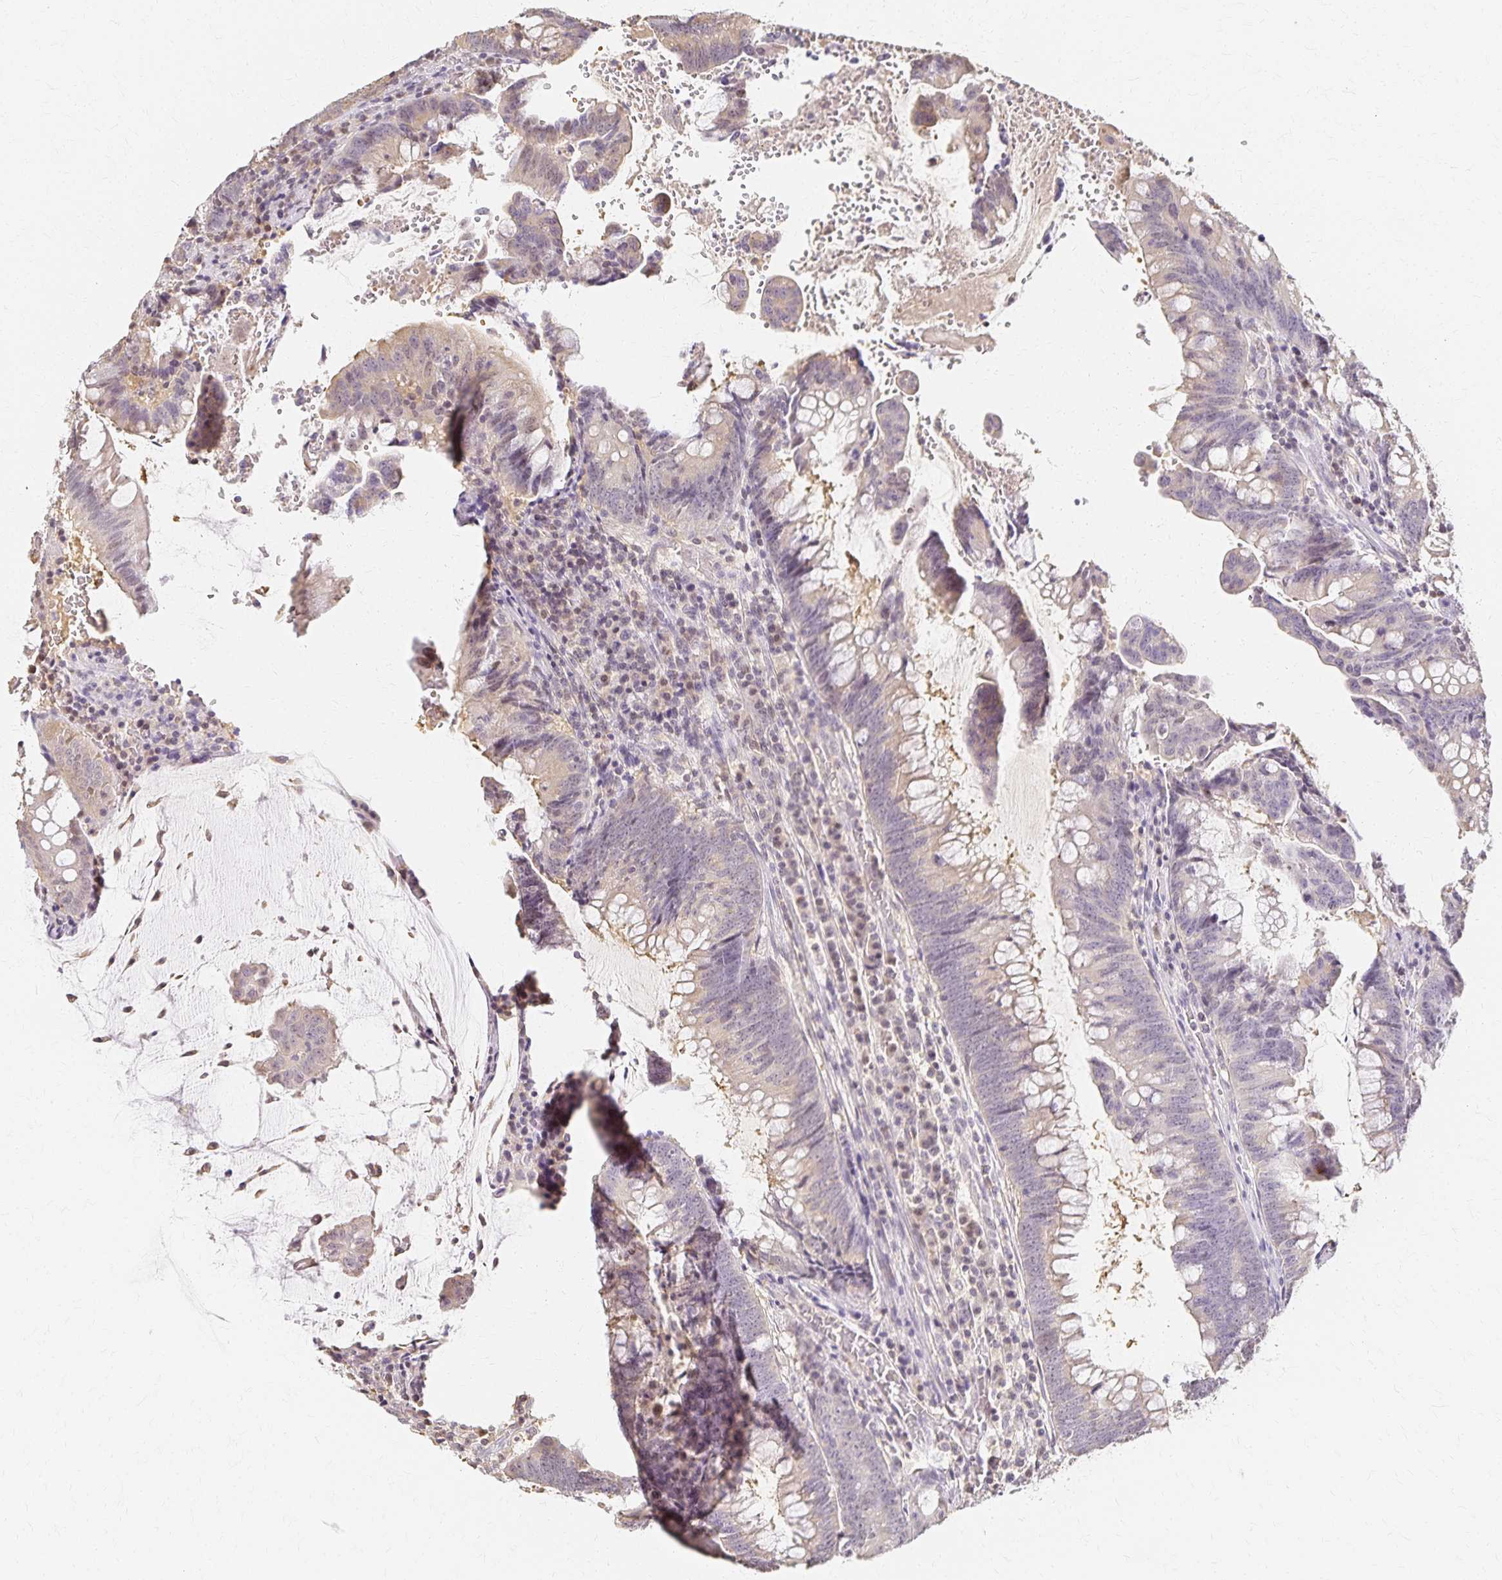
{"staining": {"intensity": "weak", "quantity": "25%-75%", "location": "cytoplasmic/membranous"}, "tissue": "colorectal cancer", "cell_type": "Tumor cells", "image_type": "cancer", "snomed": [{"axis": "morphology", "description": "Adenocarcinoma, NOS"}, {"axis": "topography", "description": "Colon"}], "caption": "Colorectal adenocarcinoma stained with IHC demonstrates weak cytoplasmic/membranous expression in about 25%-75% of tumor cells.", "gene": "AZGP1", "patient": {"sex": "male", "age": 62}}